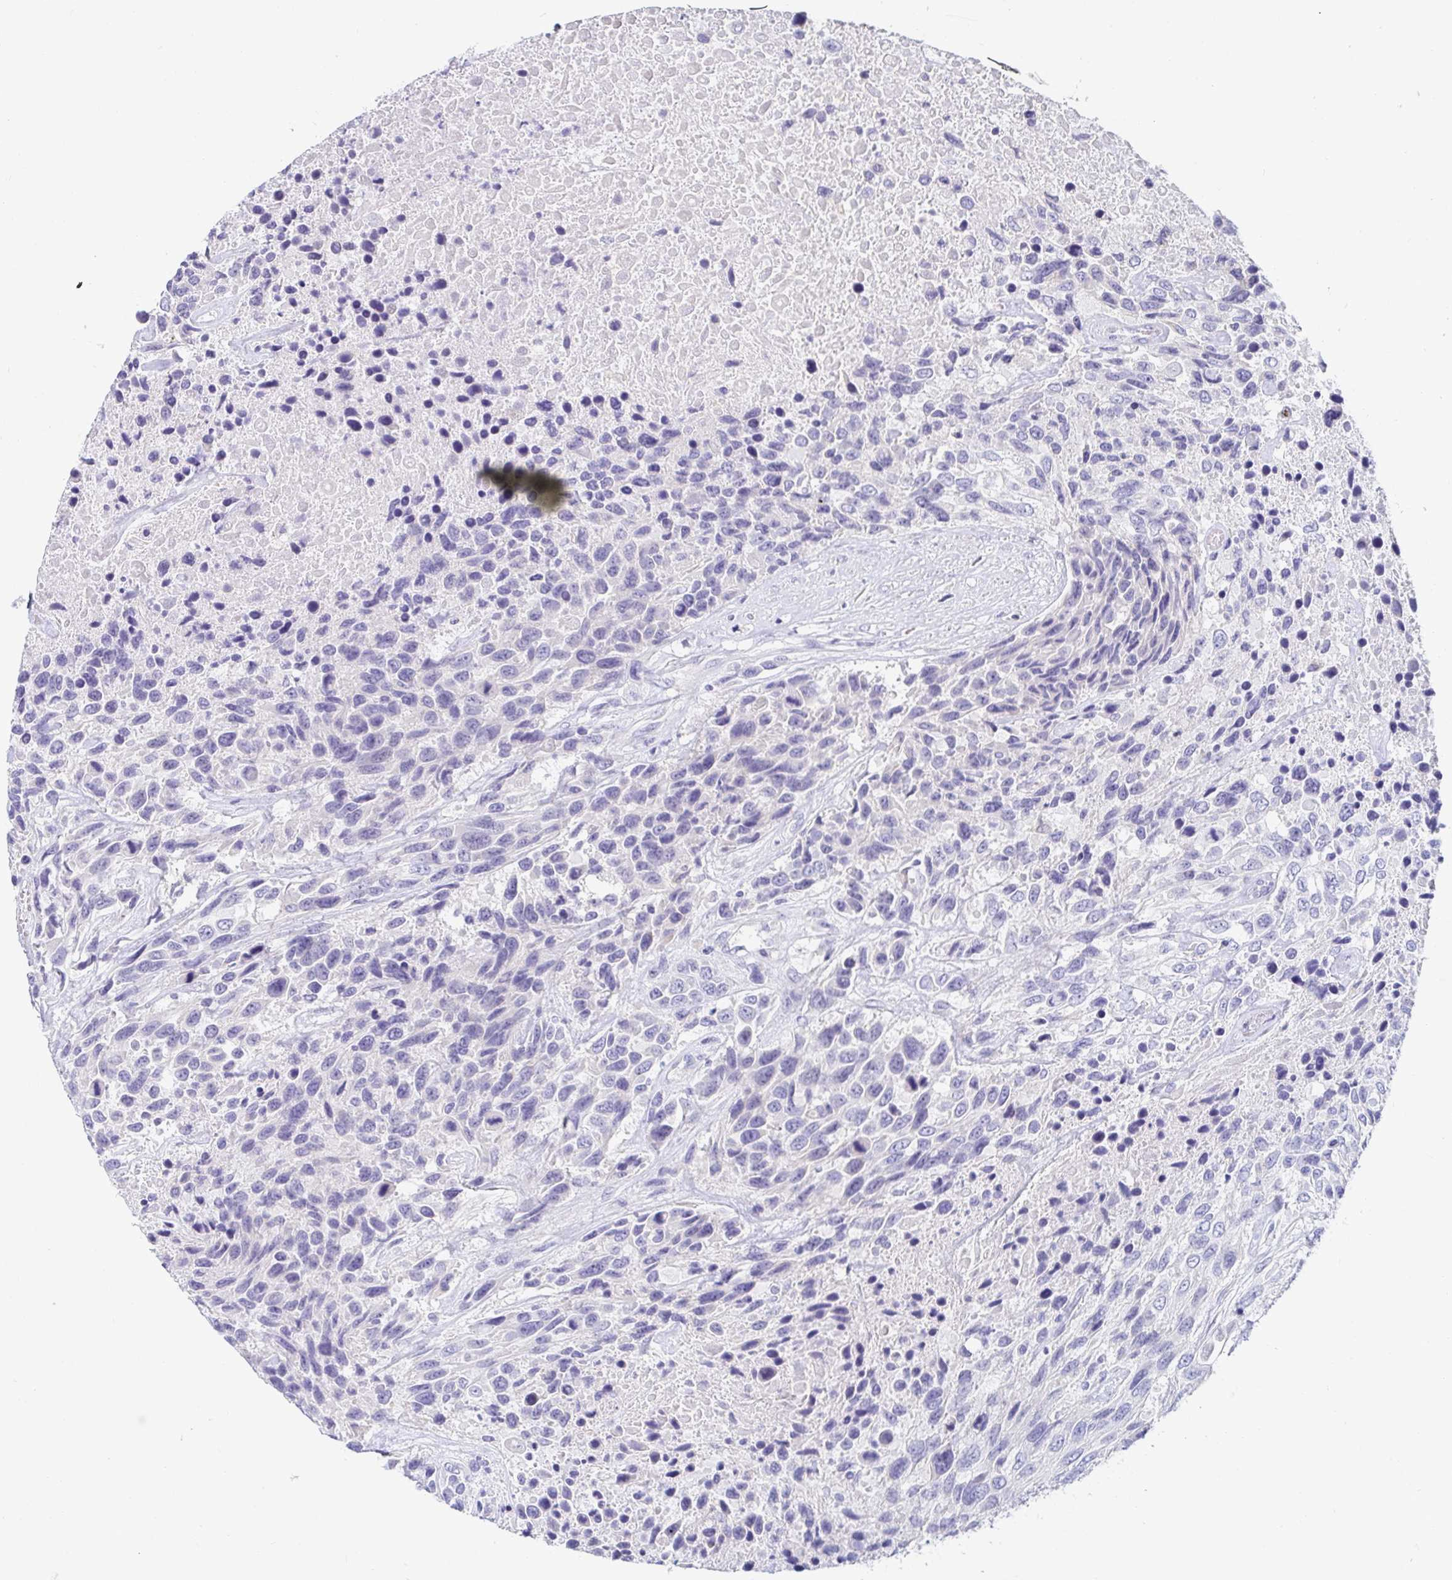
{"staining": {"intensity": "negative", "quantity": "none", "location": "none"}, "tissue": "urothelial cancer", "cell_type": "Tumor cells", "image_type": "cancer", "snomed": [{"axis": "morphology", "description": "Urothelial carcinoma, High grade"}, {"axis": "topography", "description": "Urinary bladder"}], "caption": "Tumor cells are negative for protein expression in human urothelial carcinoma (high-grade). (DAB immunohistochemistry (IHC) visualized using brightfield microscopy, high magnification).", "gene": "C4orf17", "patient": {"sex": "female", "age": 70}}